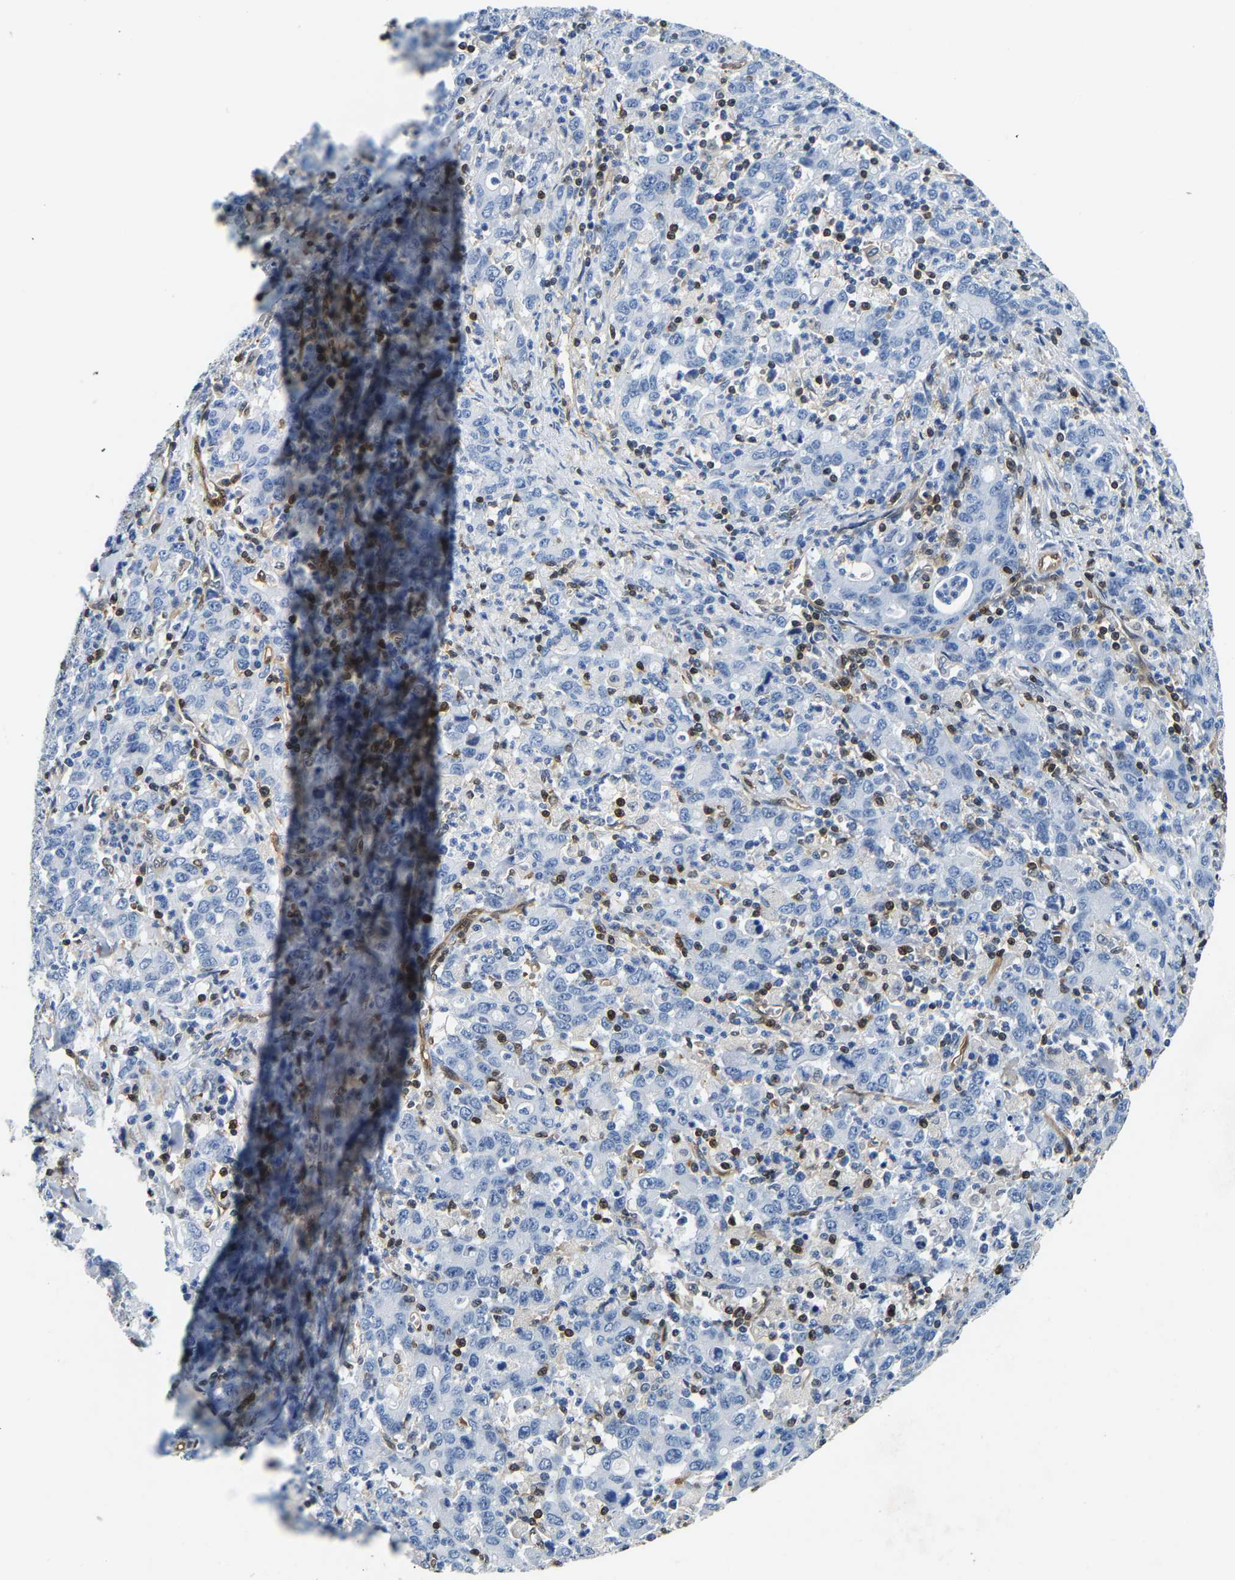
{"staining": {"intensity": "negative", "quantity": "none", "location": "none"}, "tissue": "stomach cancer", "cell_type": "Tumor cells", "image_type": "cancer", "snomed": [{"axis": "morphology", "description": "Adenocarcinoma, NOS"}, {"axis": "topography", "description": "Stomach, upper"}], "caption": "Tumor cells show no significant expression in stomach cancer.", "gene": "GIMAP7", "patient": {"sex": "male", "age": 69}}